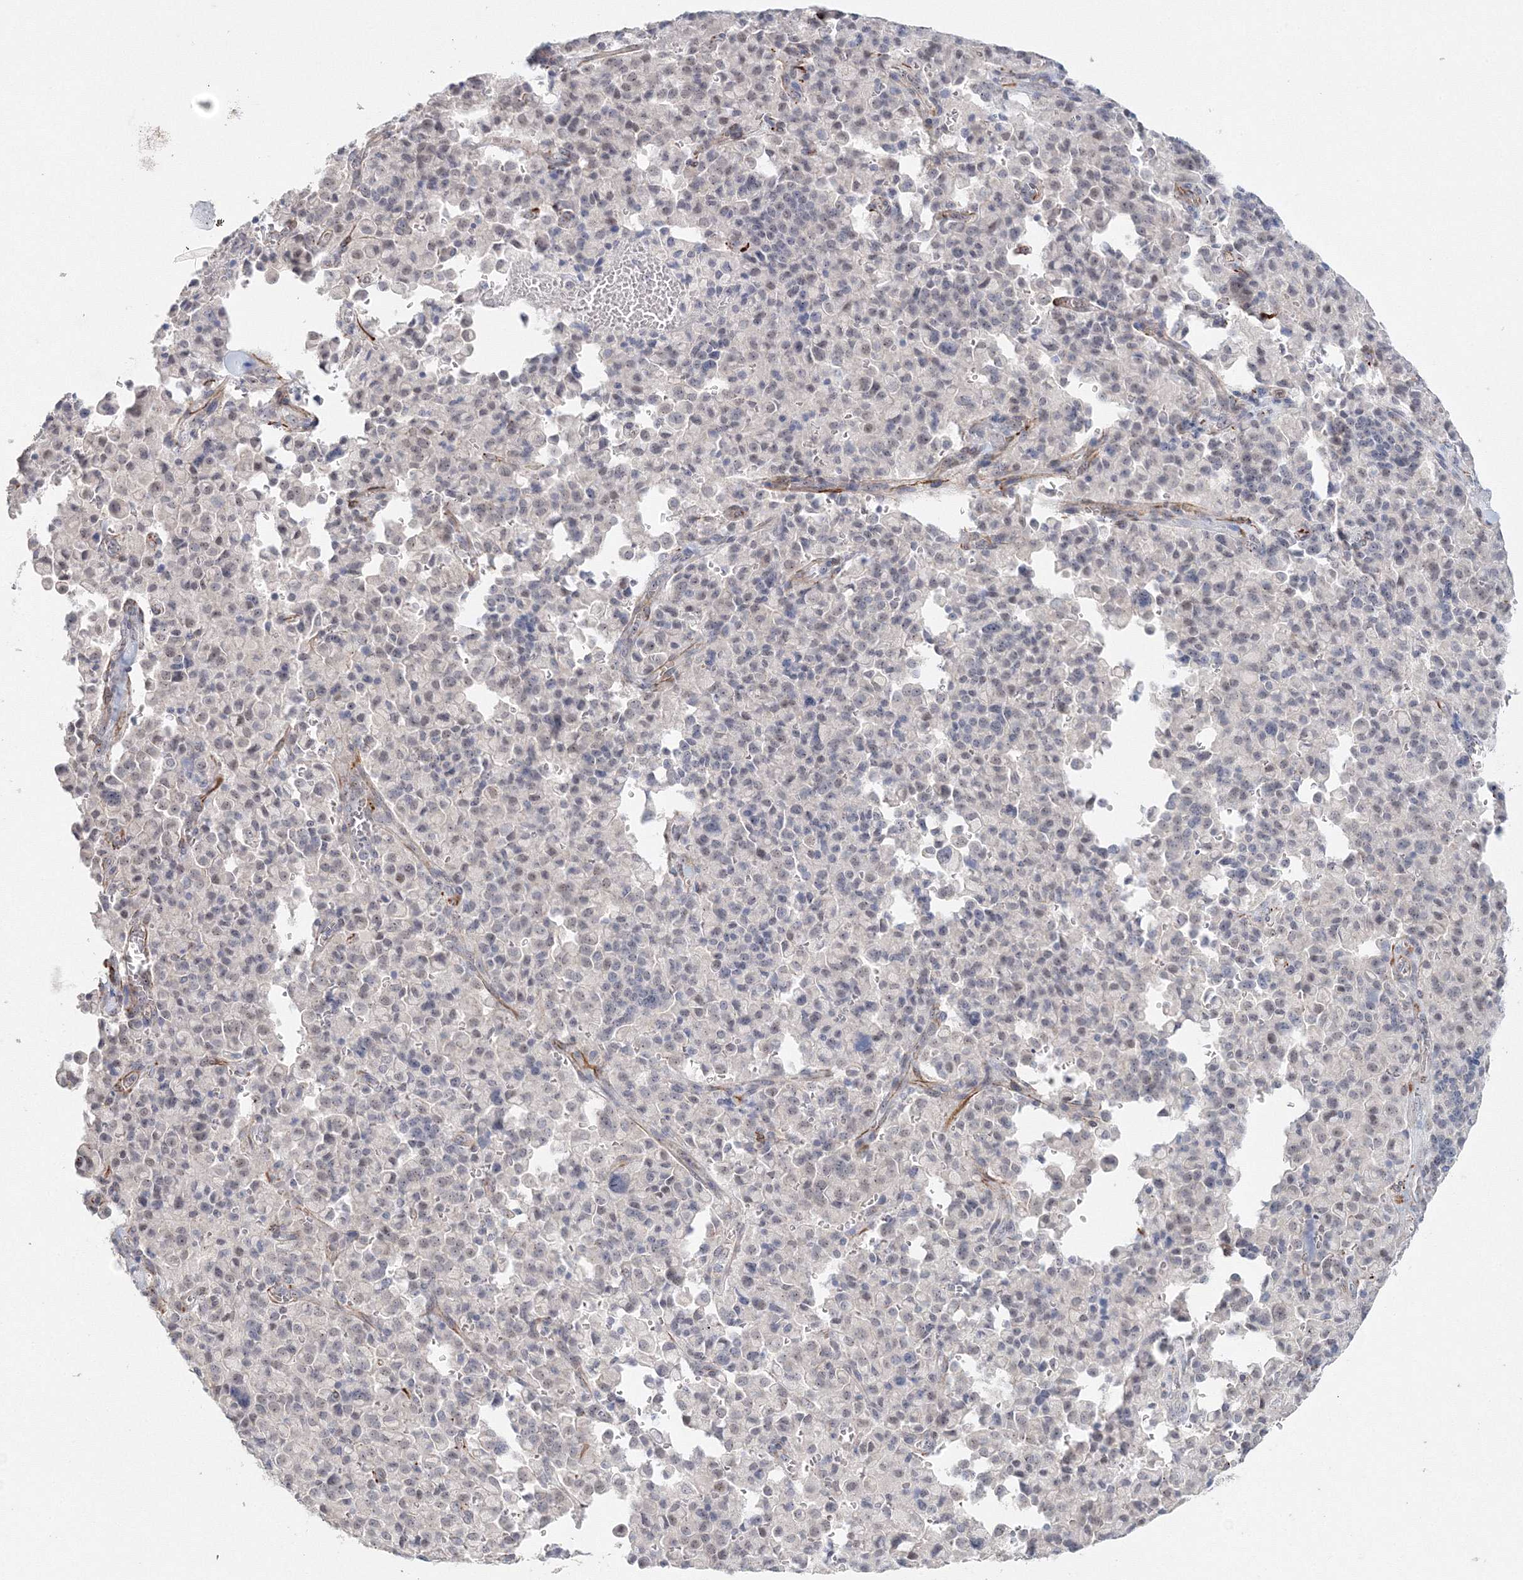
{"staining": {"intensity": "weak", "quantity": "<25%", "location": "nuclear"}, "tissue": "pancreatic cancer", "cell_type": "Tumor cells", "image_type": "cancer", "snomed": [{"axis": "morphology", "description": "Adenocarcinoma, NOS"}, {"axis": "topography", "description": "Pancreas"}], "caption": "This is a micrograph of immunohistochemistry staining of pancreatic cancer (adenocarcinoma), which shows no staining in tumor cells.", "gene": "SIRT7", "patient": {"sex": "male", "age": 65}}